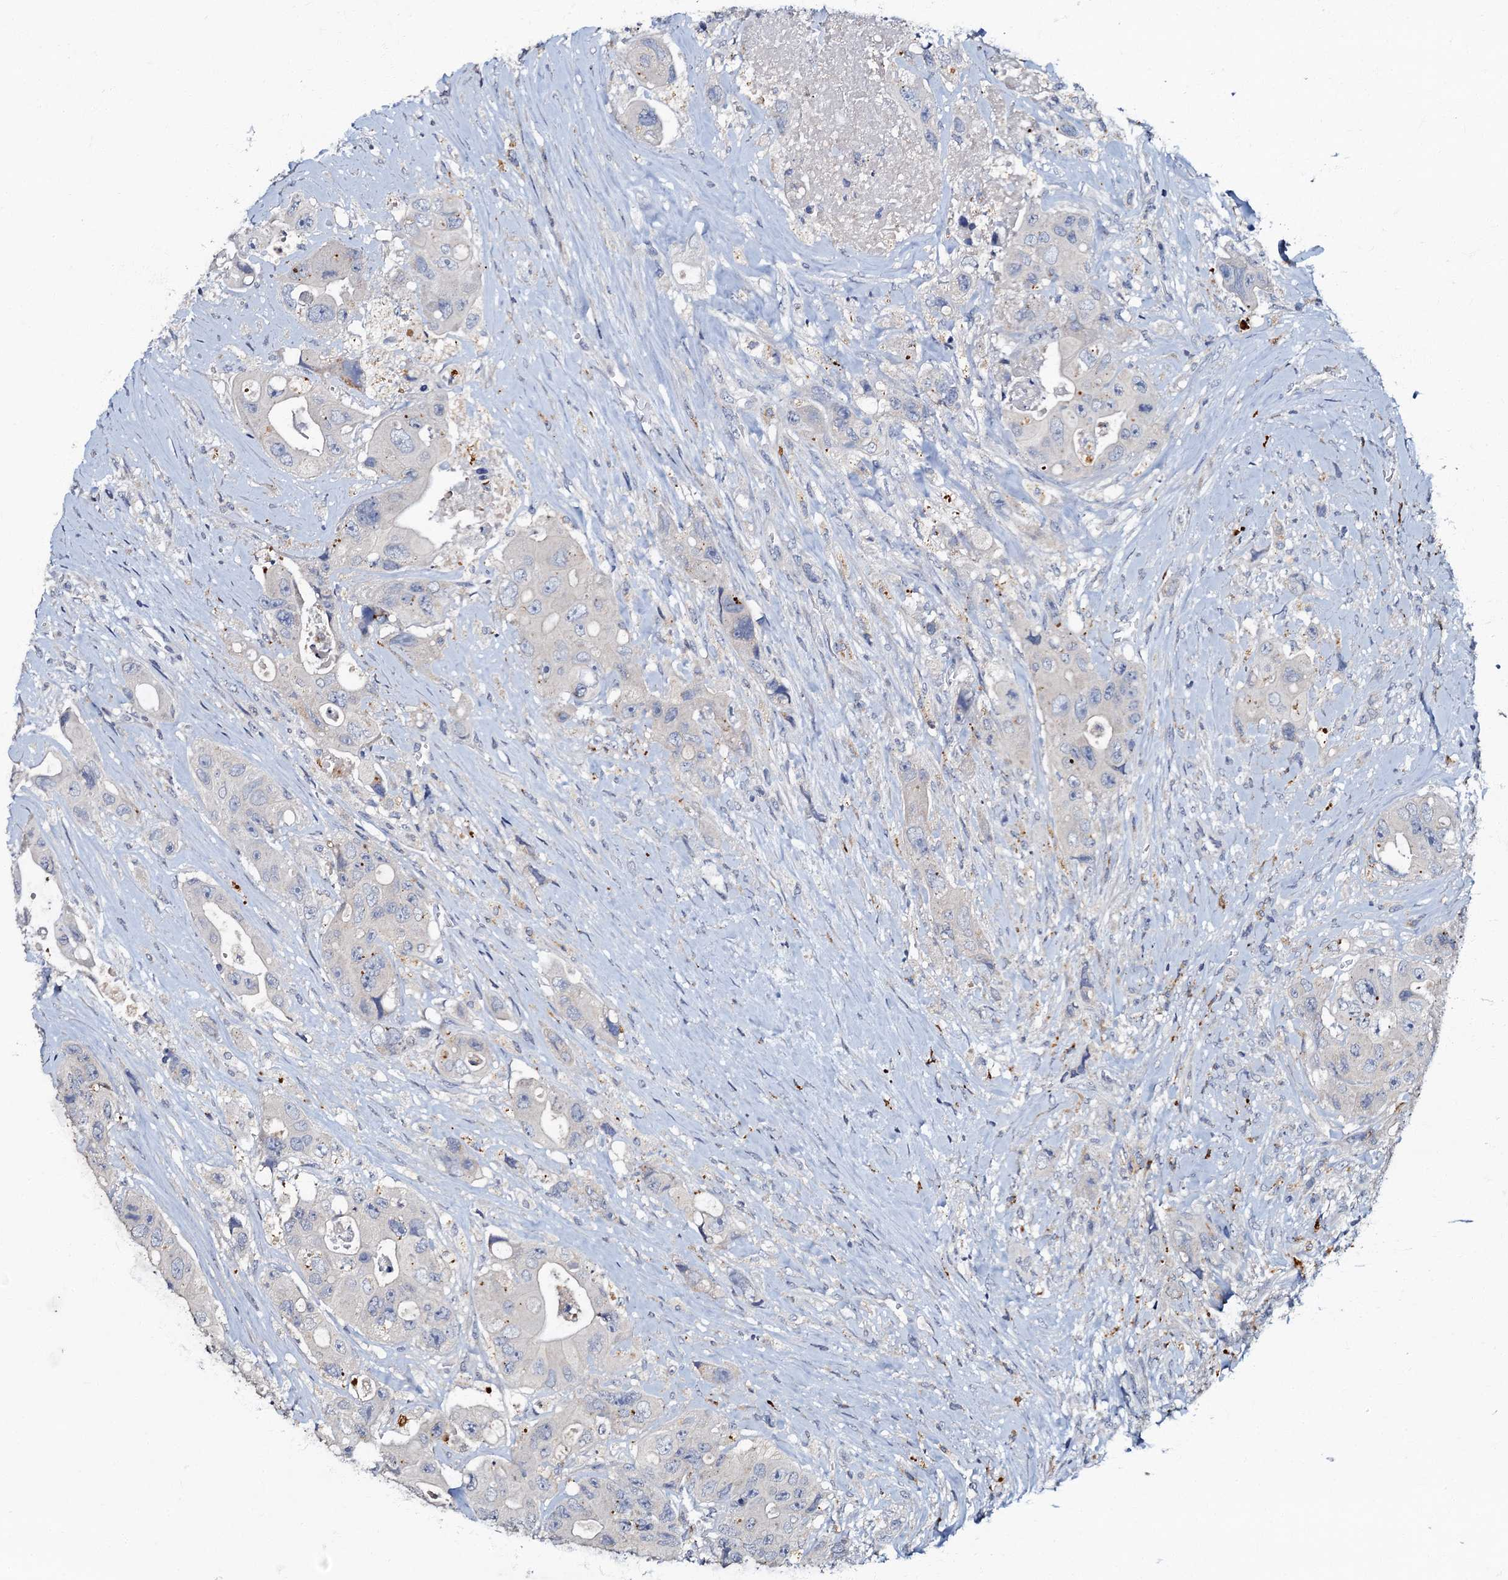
{"staining": {"intensity": "negative", "quantity": "none", "location": "none"}, "tissue": "colorectal cancer", "cell_type": "Tumor cells", "image_type": "cancer", "snomed": [{"axis": "morphology", "description": "Adenocarcinoma, NOS"}, {"axis": "topography", "description": "Colon"}], "caption": "Micrograph shows no significant protein positivity in tumor cells of colorectal cancer (adenocarcinoma). Nuclei are stained in blue.", "gene": "OLAH", "patient": {"sex": "female", "age": 46}}